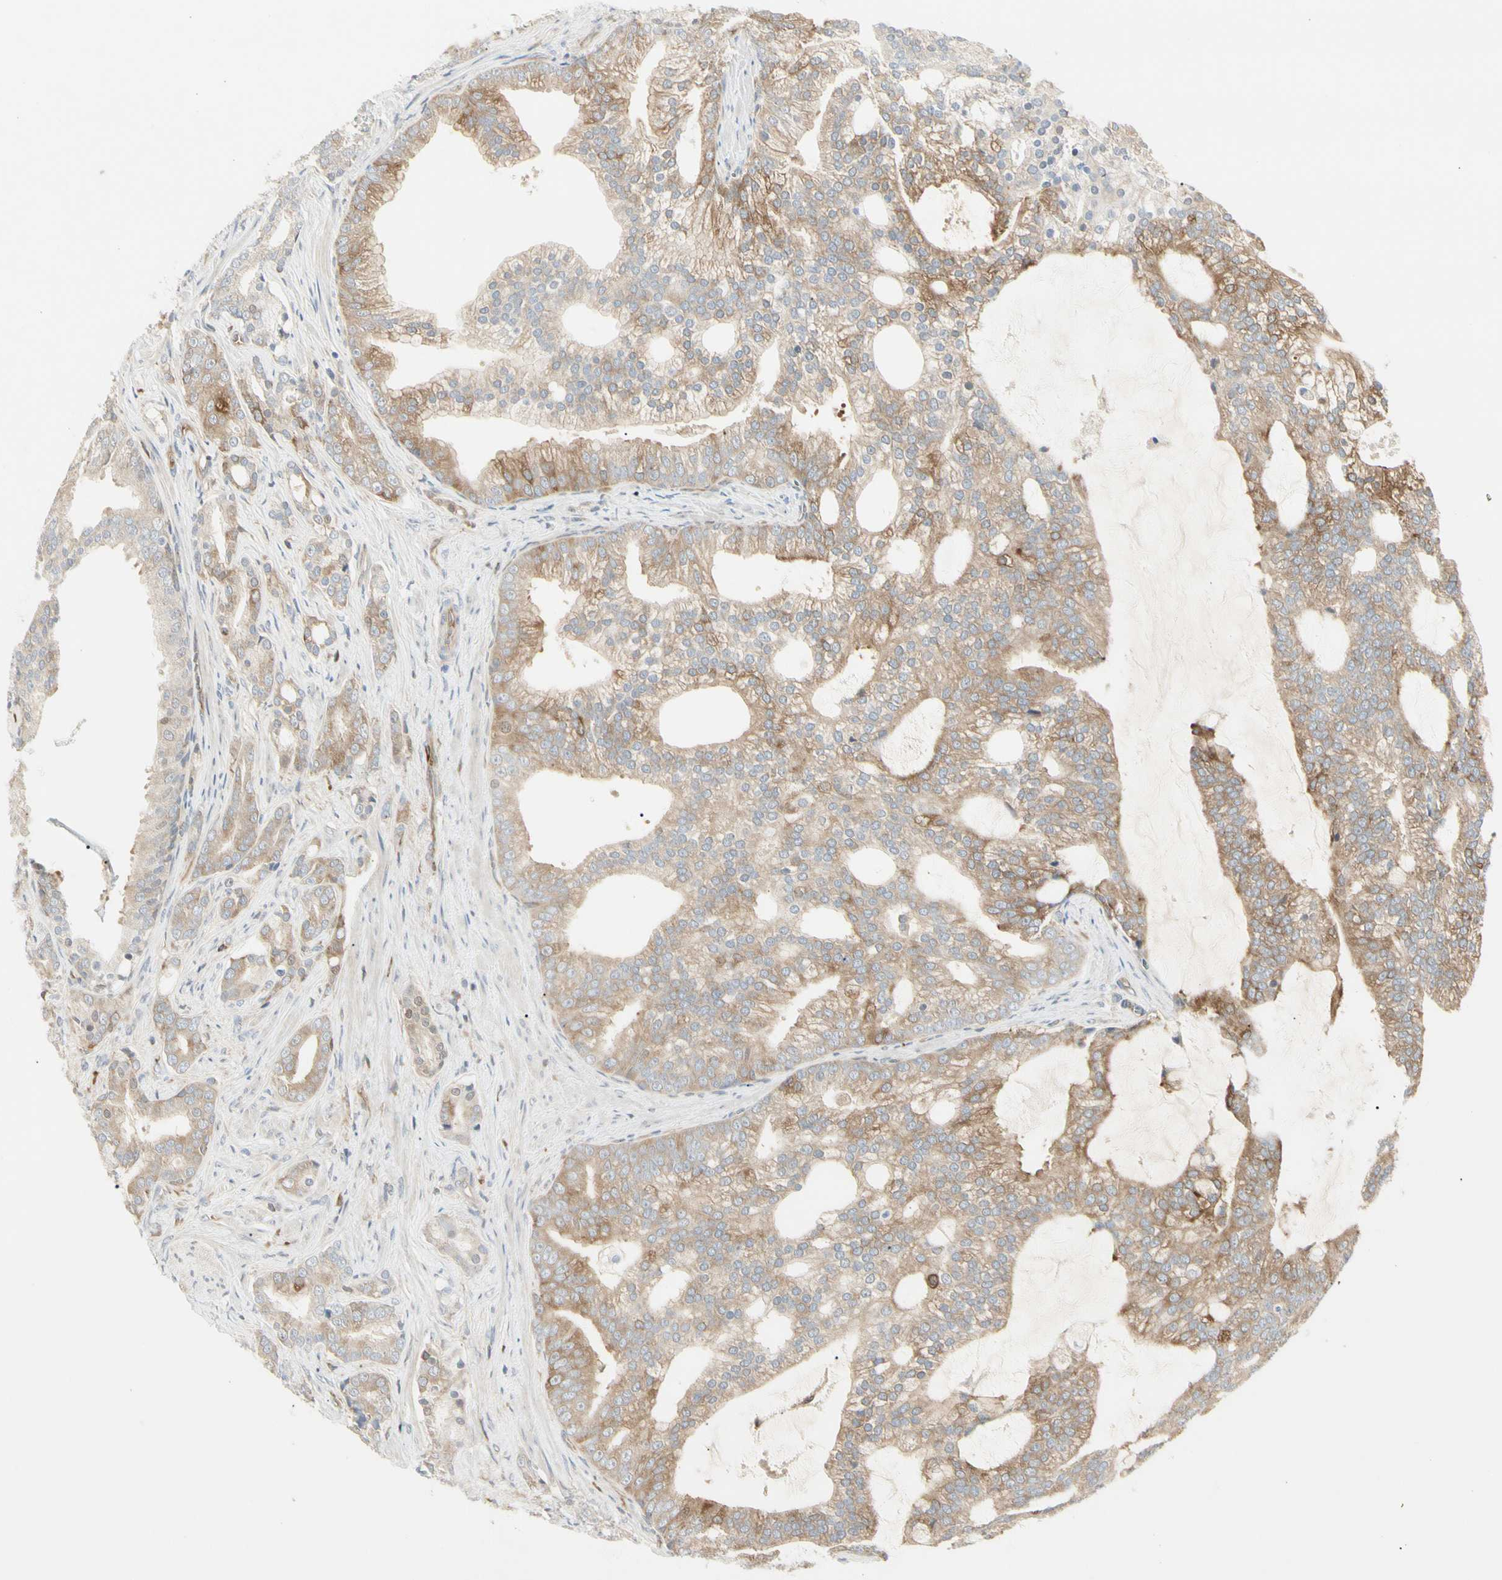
{"staining": {"intensity": "moderate", "quantity": ">75%", "location": "cytoplasmic/membranous"}, "tissue": "prostate cancer", "cell_type": "Tumor cells", "image_type": "cancer", "snomed": [{"axis": "morphology", "description": "Adenocarcinoma, Low grade"}, {"axis": "topography", "description": "Prostate"}], "caption": "Immunohistochemistry (IHC) (DAB) staining of prostate cancer (adenocarcinoma (low-grade)) reveals moderate cytoplasmic/membranous protein staining in approximately >75% of tumor cells.", "gene": "NFKB2", "patient": {"sex": "male", "age": 58}}